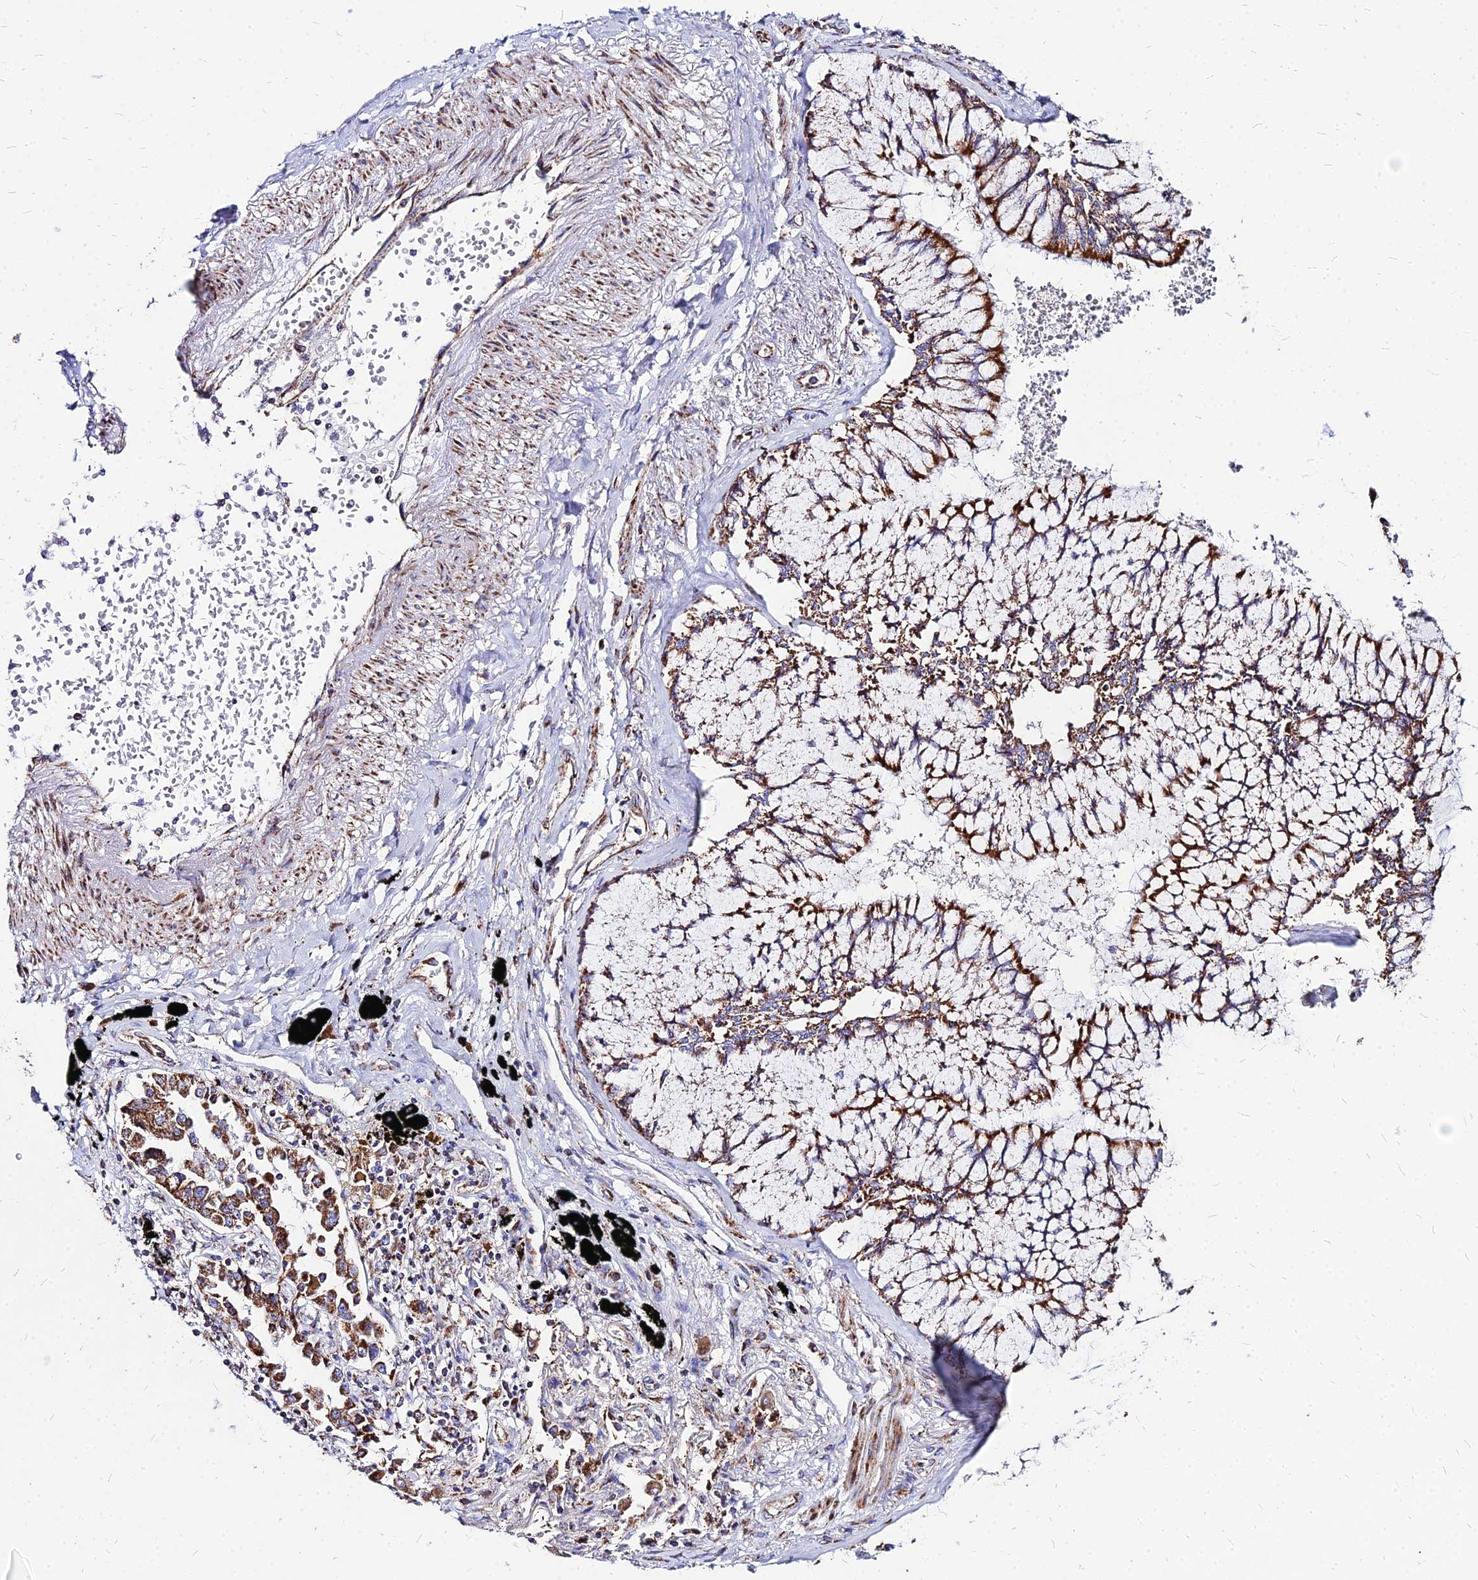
{"staining": {"intensity": "strong", "quantity": ">75%", "location": "cytoplasmic/membranous"}, "tissue": "lung cancer", "cell_type": "Tumor cells", "image_type": "cancer", "snomed": [{"axis": "morphology", "description": "Adenocarcinoma, NOS"}, {"axis": "topography", "description": "Lung"}], "caption": "Human lung cancer stained with a protein marker reveals strong staining in tumor cells.", "gene": "DLD", "patient": {"sex": "male", "age": 67}}